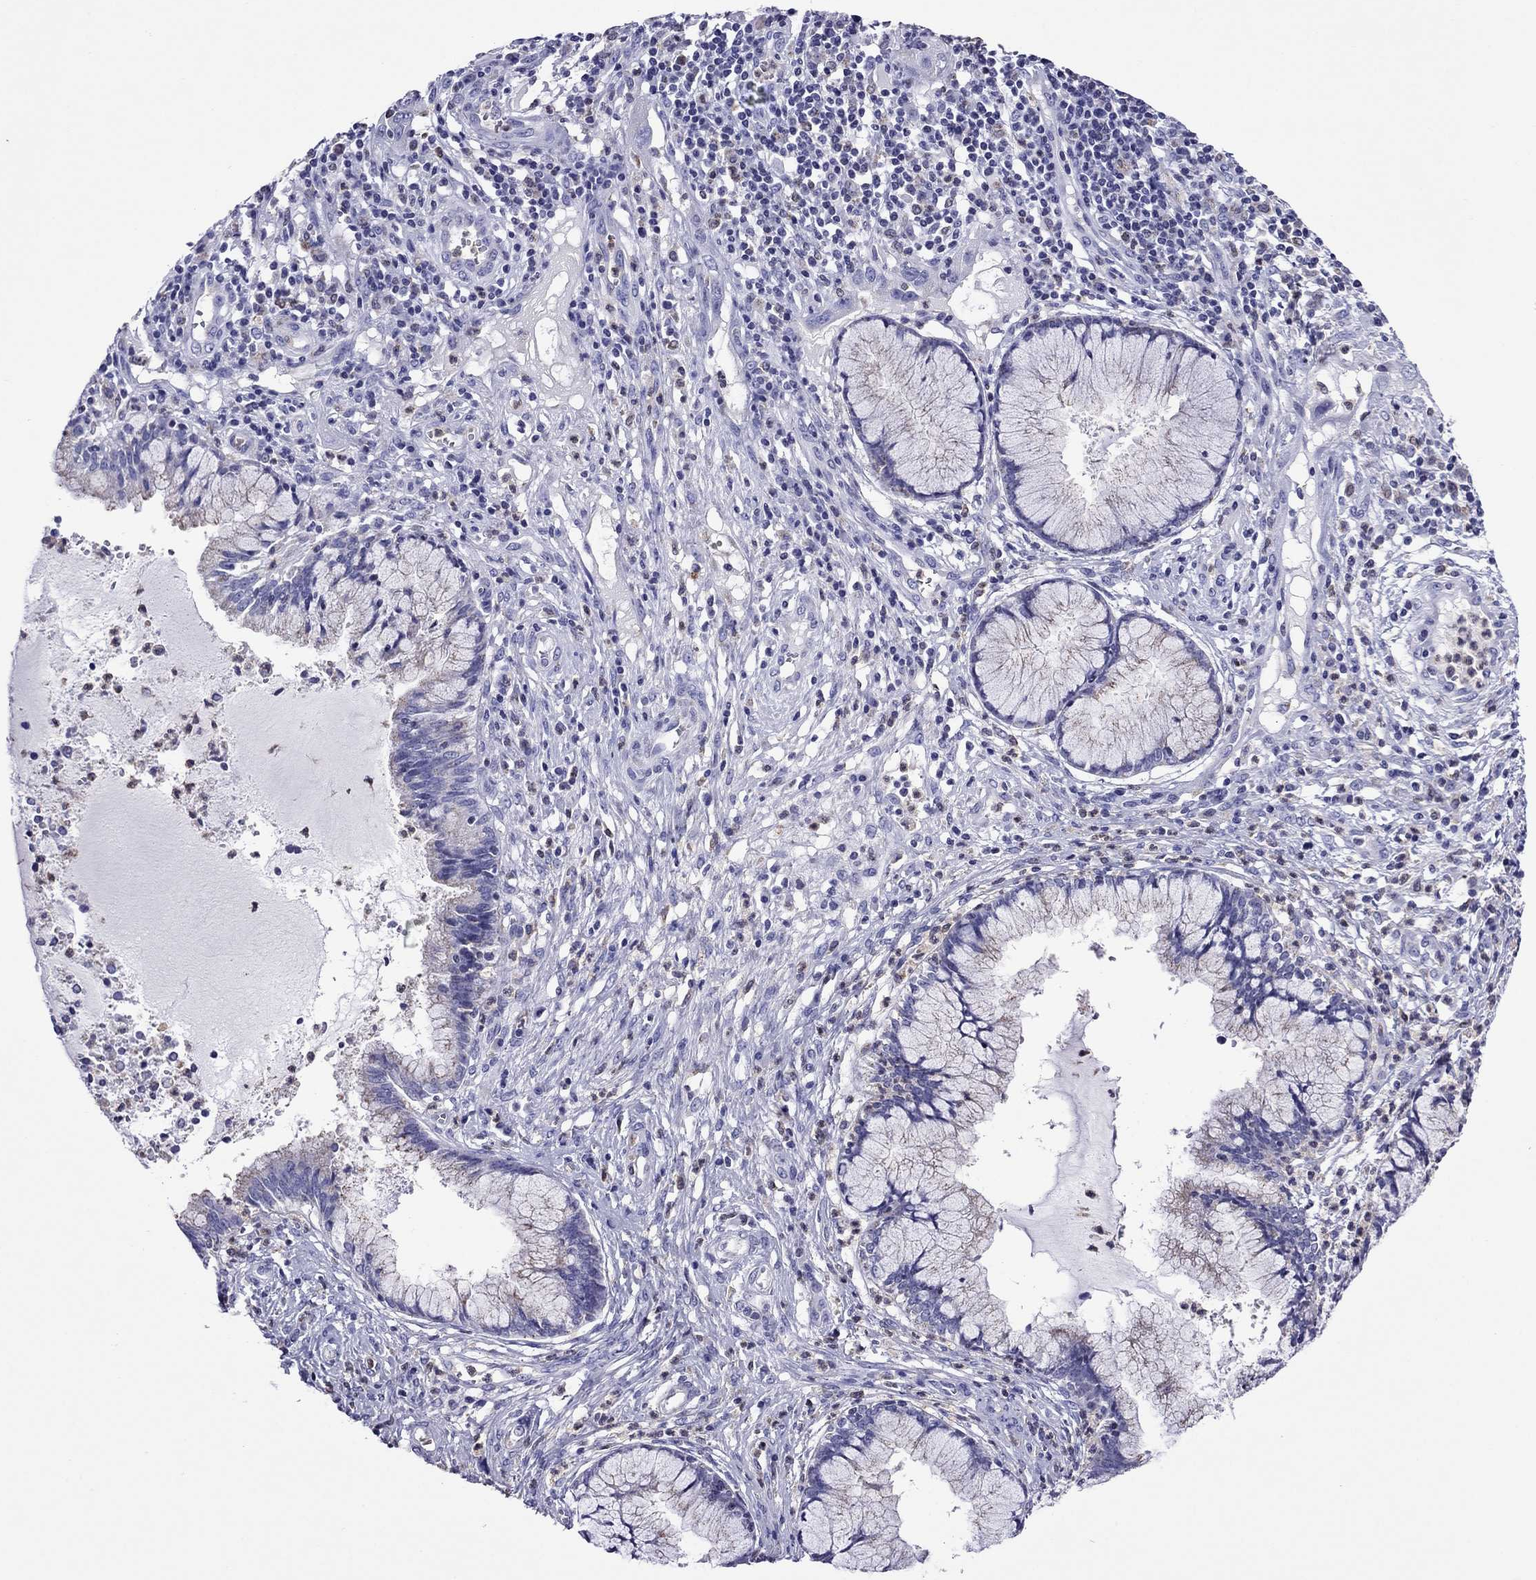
{"staining": {"intensity": "negative", "quantity": "none", "location": "none"}, "tissue": "cervical cancer", "cell_type": "Tumor cells", "image_type": "cancer", "snomed": [{"axis": "morphology", "description": "Squamous cell carcinoma, NOS"}, {"axis": "topography", "description": "Cervix"}], "caption": "Cervical cancer (squamous cell carcinoma) was stained to show a protein in brown. There is no significant positivity in tumor cells.", "gene": "SCG2", "patient": {"sex": "female", "age": 32}}